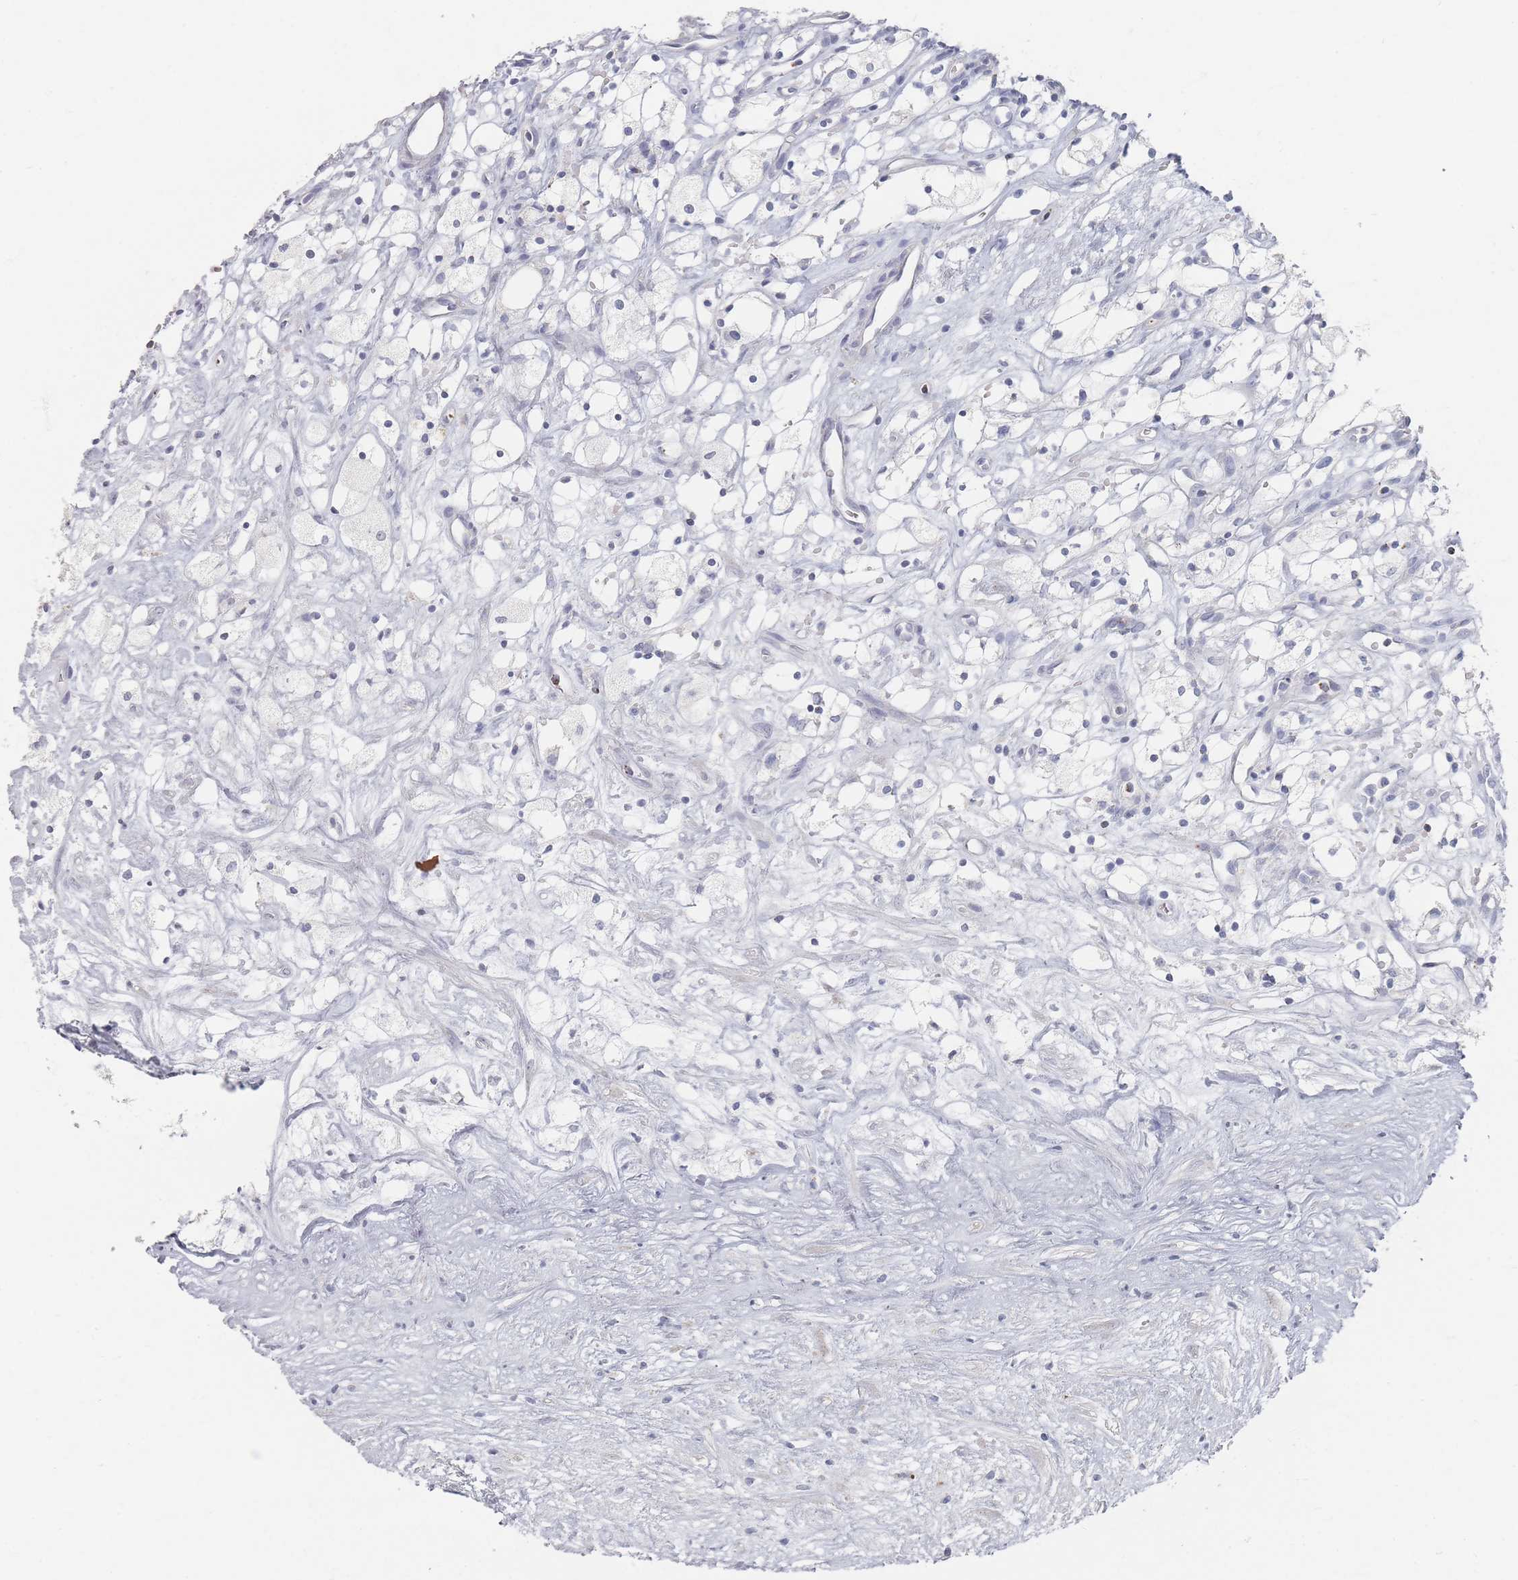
{"staining": {"intensity": "negative", "quantity": "none", "location": "none"}, "tissue": "renal cancer", "cell_type": "Tumor cells", "image_type": "cancer", "snomed": [{"axis": "morphology", "description": "Adenocarcinoma, NOS"}, {"axis": "topography", "description": "Kidney"}], "caption": "IHC micrograph of neoplastic tissue: renal cancer stained with DAB reveals no significant protein staining in tumor cells.", "gene": "SLC2A11", "patient": {"sex": "male", "age": 59}}